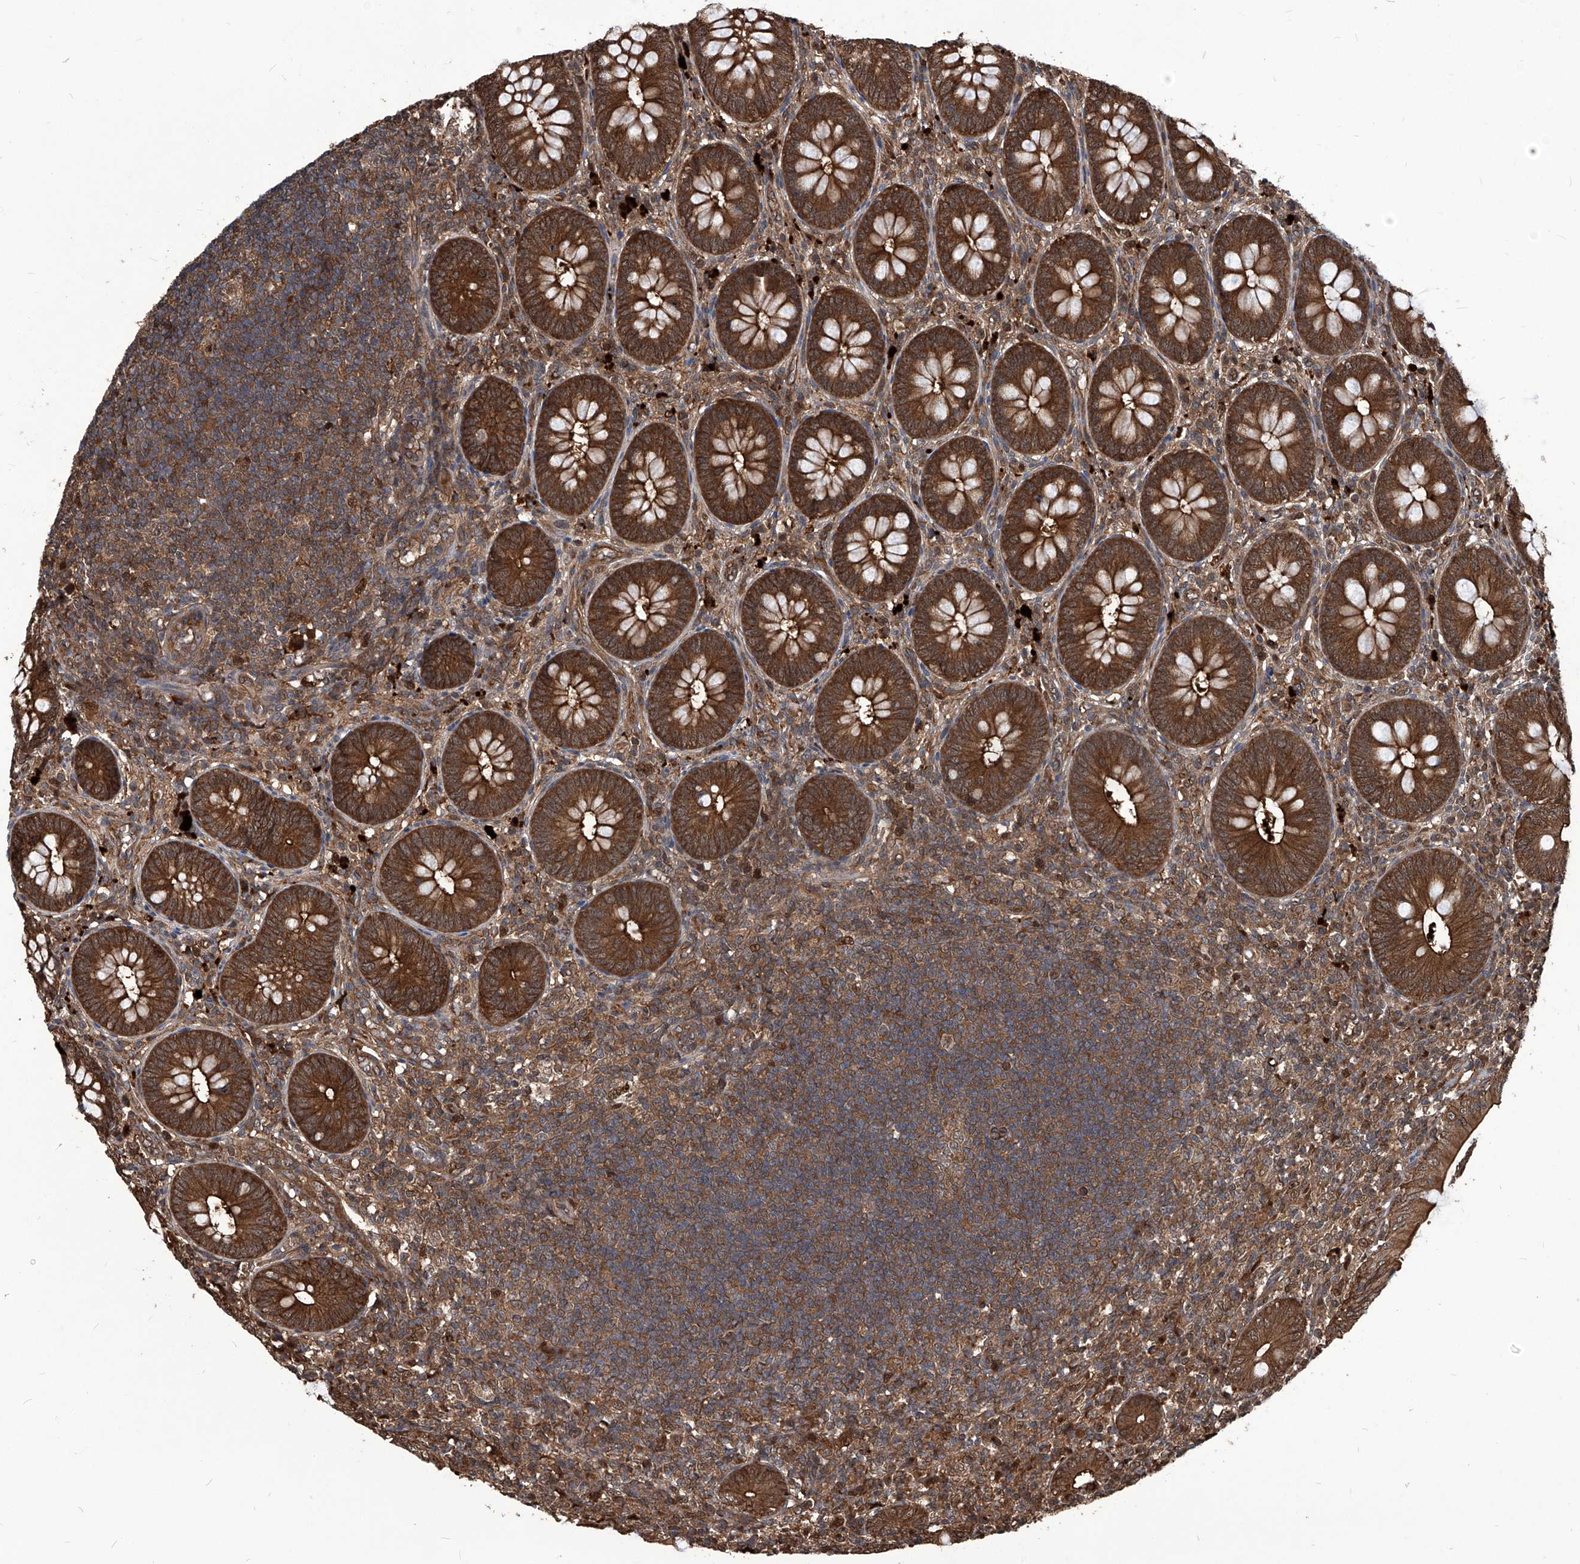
{"staining": {"intensity": "strong", "quantity": ">75%", "location": "cytoplasmic/membranous"}, "tissue": "appendix", "cell_type": "Glandular cells", "image_type": "normal", "snomed": [{"axis": "morphology", "description": "Normal tissue, NOS"}, {"axis": "topography", "description": "Appendix"}], "caption": "Human appendix stained with a protein marker displays strong staining in glandular cells.", "gene": "PSMB1", "patient": {"sex": "male", "age": 14}}